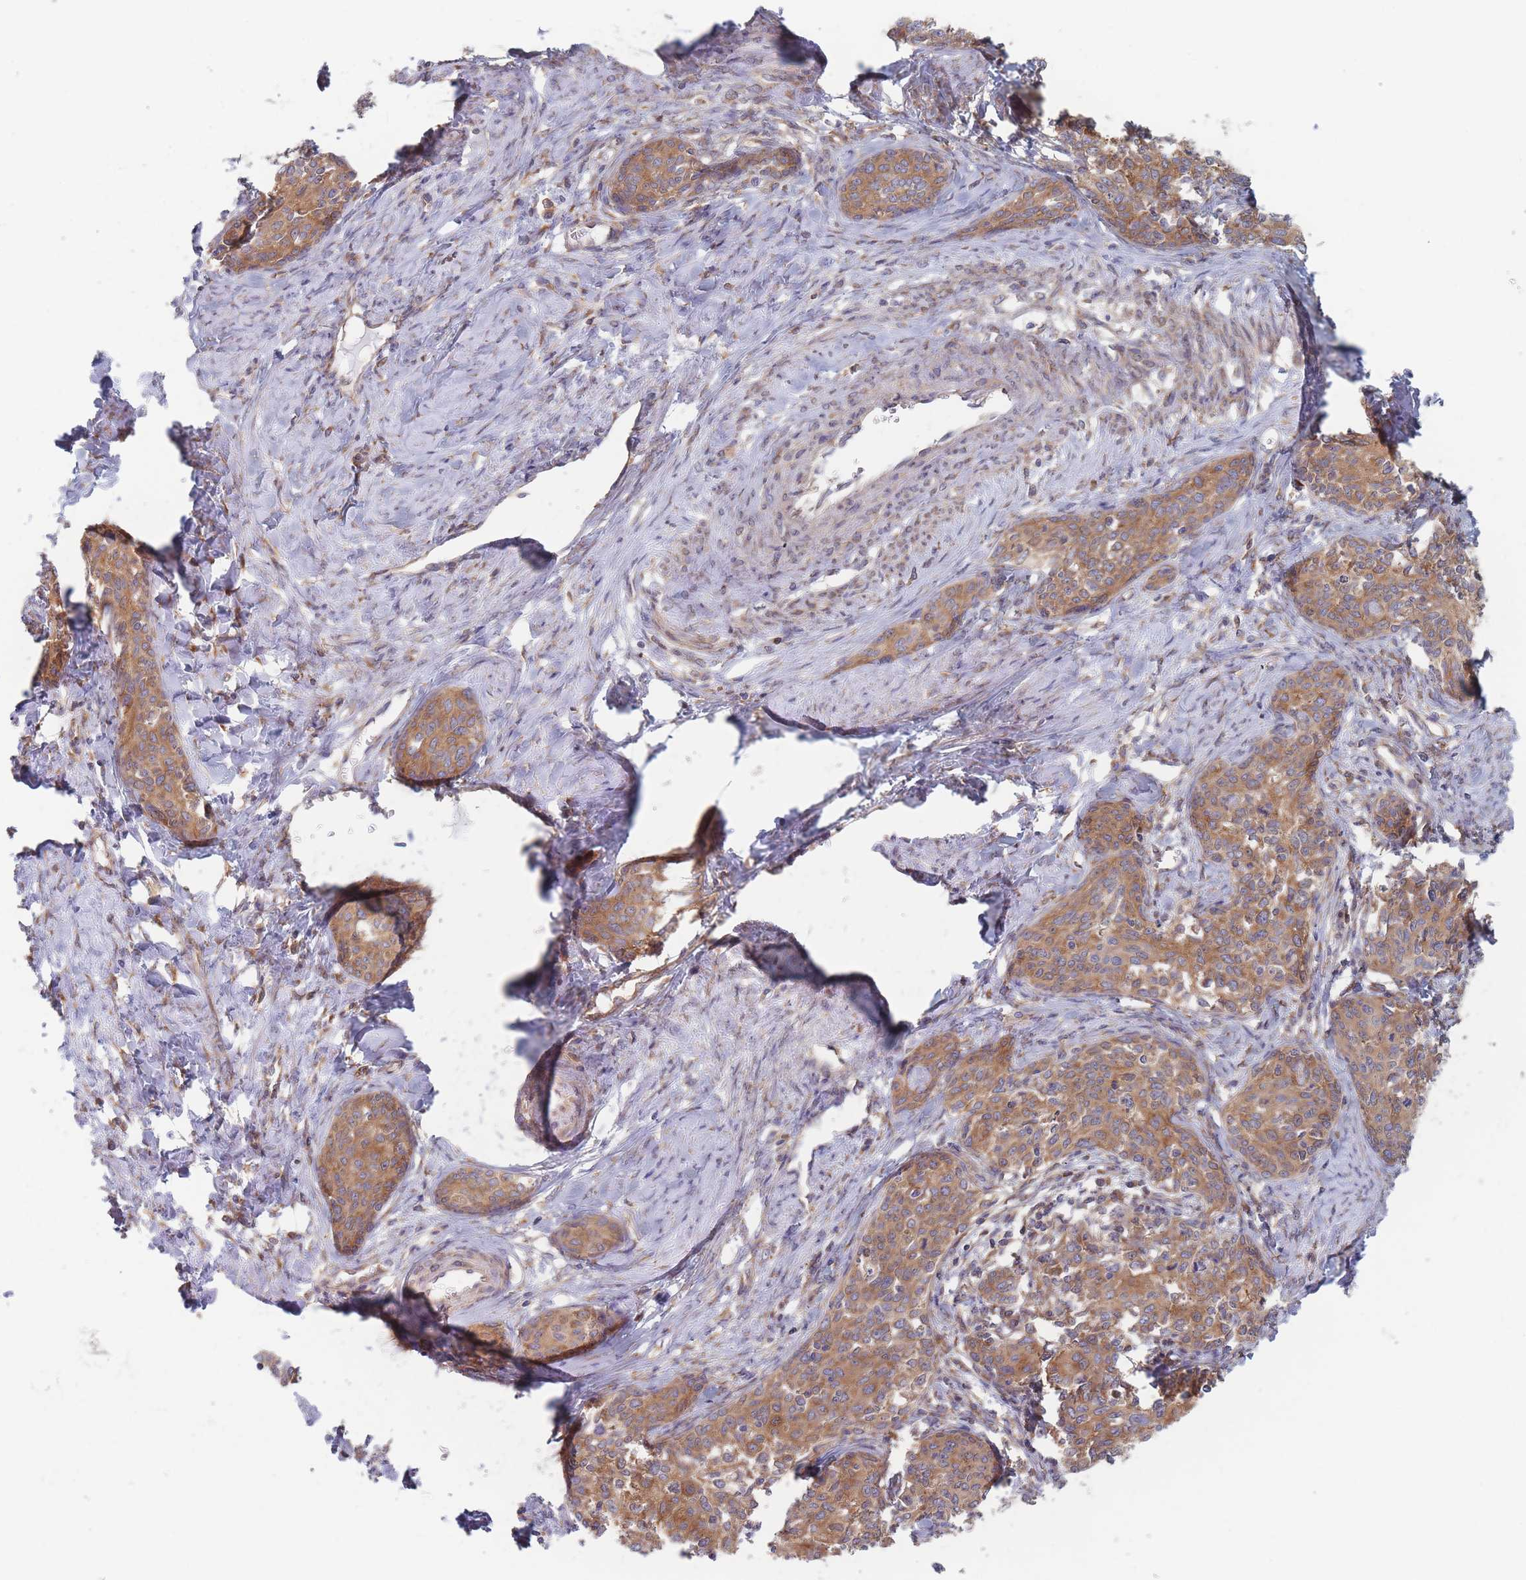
{"staining": {"intensity": "moderate", "quantity": ">75%", "location": "cytoplasmic/membranous"}, "tissue": "cervical cancer", "cell_type": "Tumor cells", "image_type": "cancer", "snomed": [{"axis": "morphology", "description": "Squamous cell carcinoma, NOS"}, {"axis": "morphology", "description": "Adenocarcinoma, NOS"}, {"axis": "topography", "description": "Cervix"}], "caption": "Protein expression analysis of human cervical cancer reveals moderate cytoplasmic/membranous positivity in about >75% of tumor cells. The staining is performed using DAB brown chromogen to label protein expression. The nuclei are counter-stained blue using hematoxylin.", "gene": "KDSR", "patient": {"sex": "female", "age": 52}}